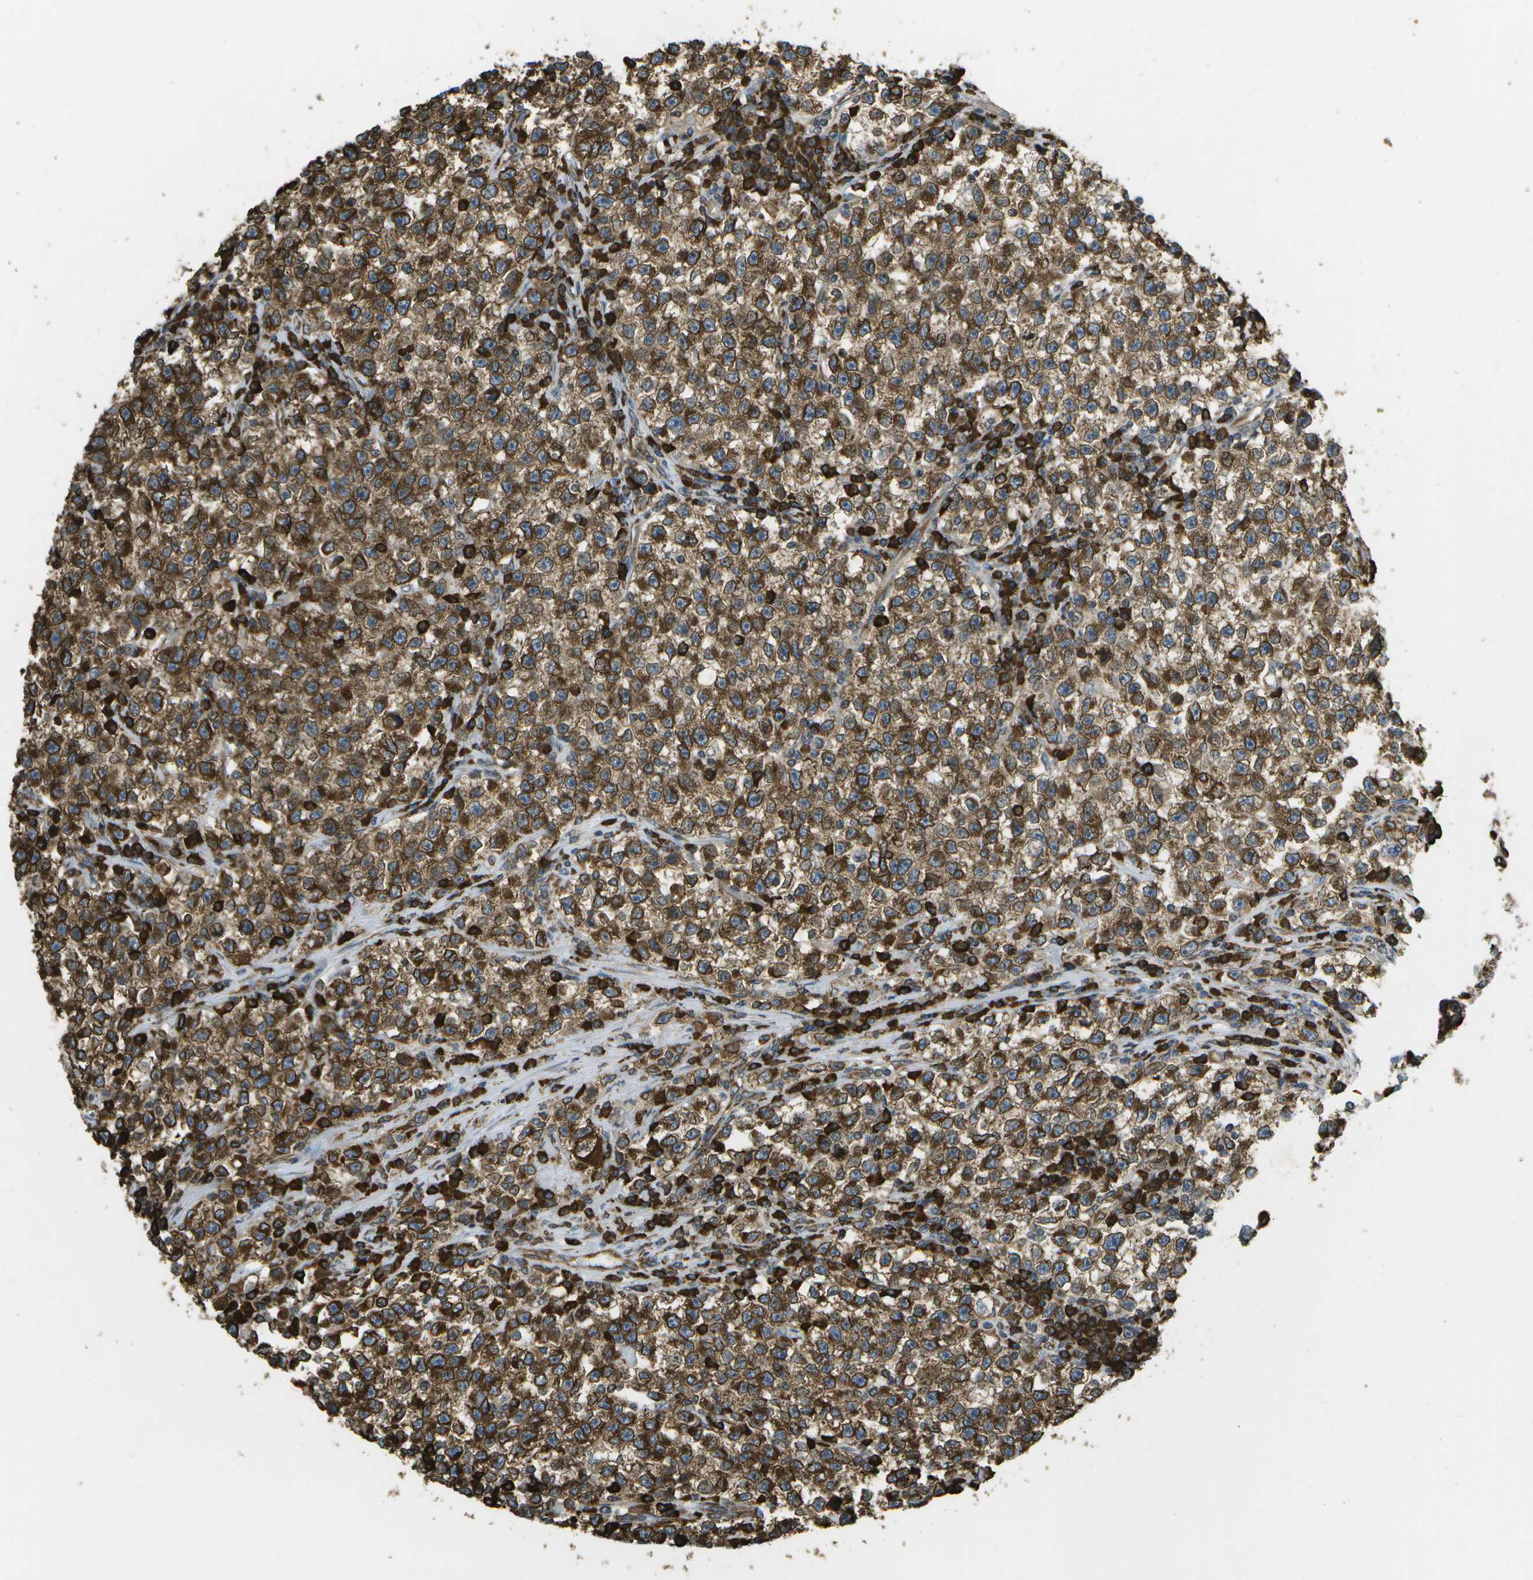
{"staining": {"intensity": "moderate", "quantity": ">75%", "location": "cytoplasmic/membranous"}, "tissue": "testis cancer", "cell_type": "Tumor cells", "image_type": "cancer", "snomed": [{"axis": "morphology", "description": "Seminoma, NOS"}, {"axis": "topography", "description": "Testis"}], "caption": "Approximately >75% of tumor cells in seminoma (testis) display moderate cytoplasmic/membranous protein staining as visualized by brown immunohistochemical staining.", "gene": "PDIA4", "patient": {"sex": "male", "age": 22}}